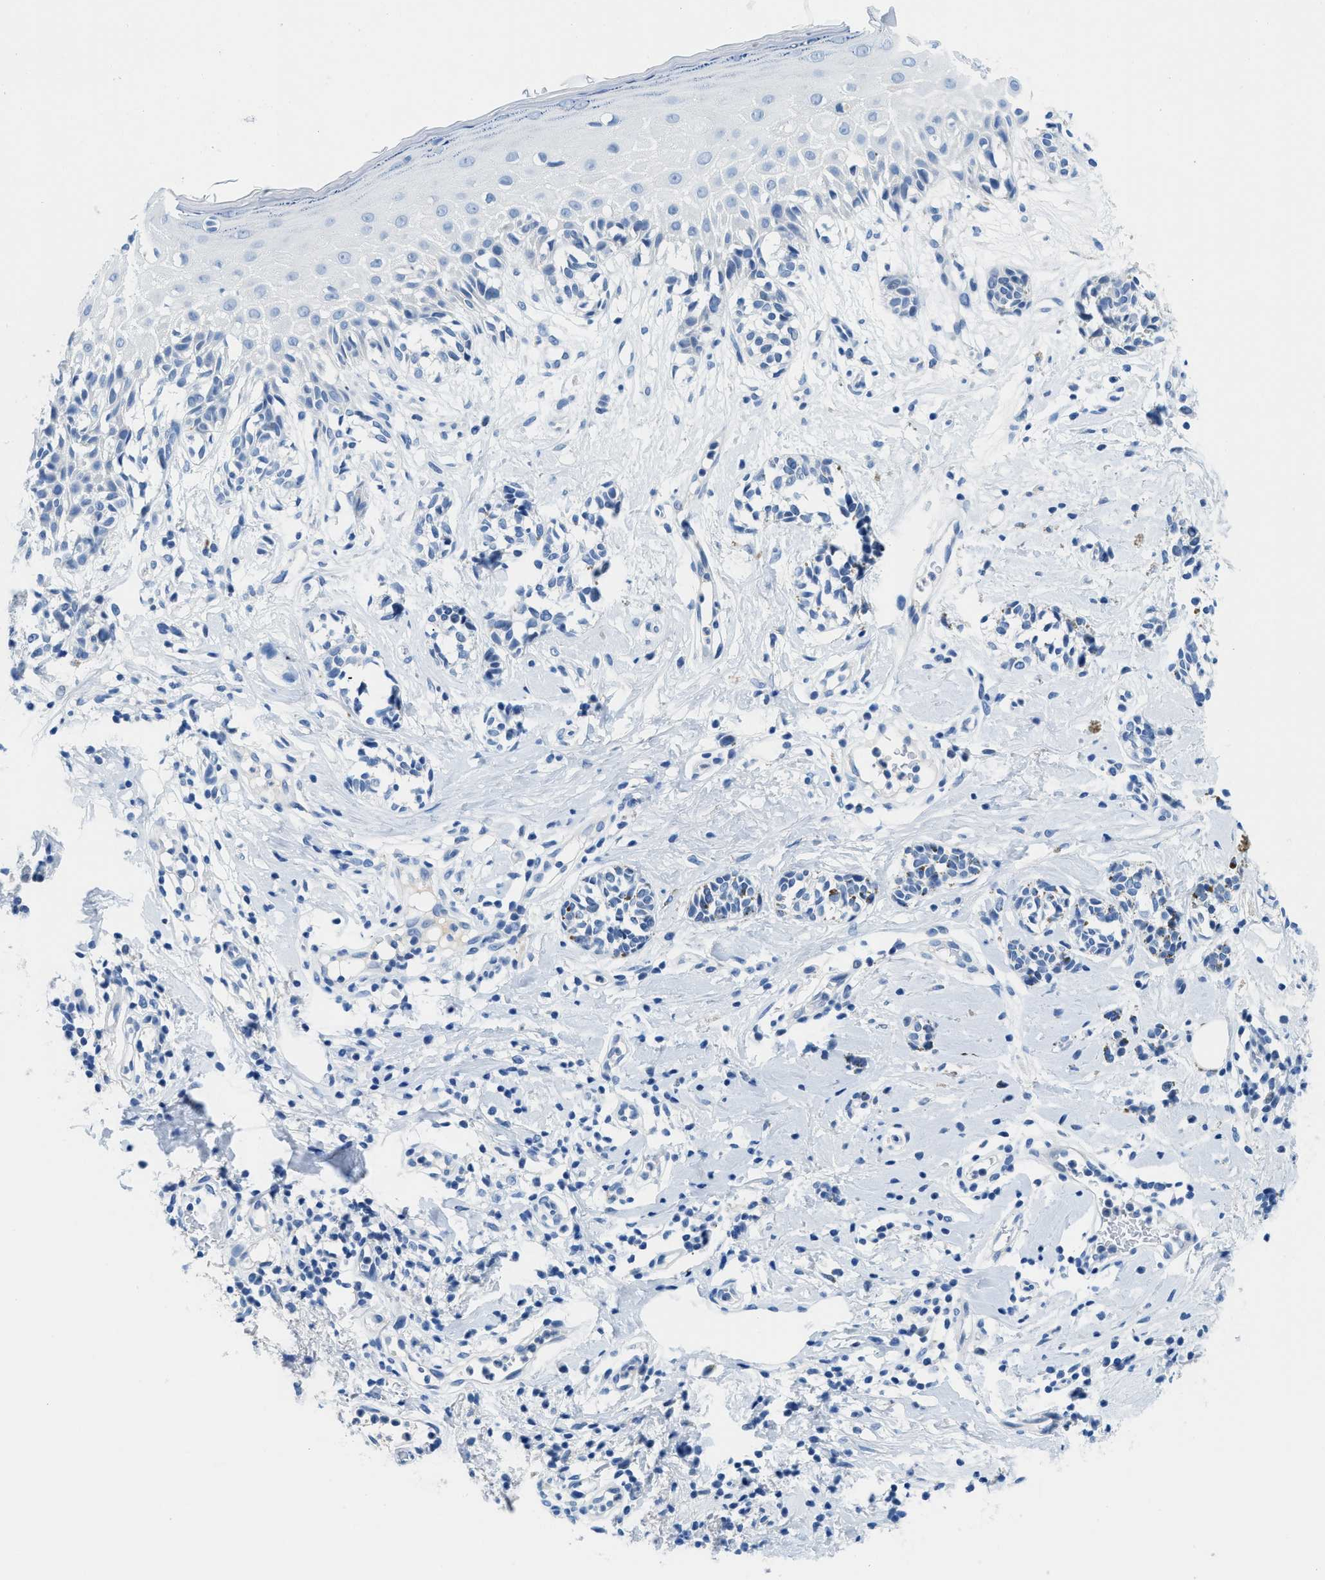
{"staining": {"intensity": "negative", "quantity": "none", "location": "none"}, "tissue": "melanoma", "cell_type": "Tumor cells", "image_type": "cancer", "snomed": [{"axis": "morphology", "description": "Malignant melanoma, NOS"}, {"axis": "topography", "description": "Skin"}], "caption": "This is an immunohistochemistry (IHC) micrograph of human malignant melanoma. There is no expression in tumor cells.", "gene": "MBL2", "patient": {"sex": "male", "age": 64}}